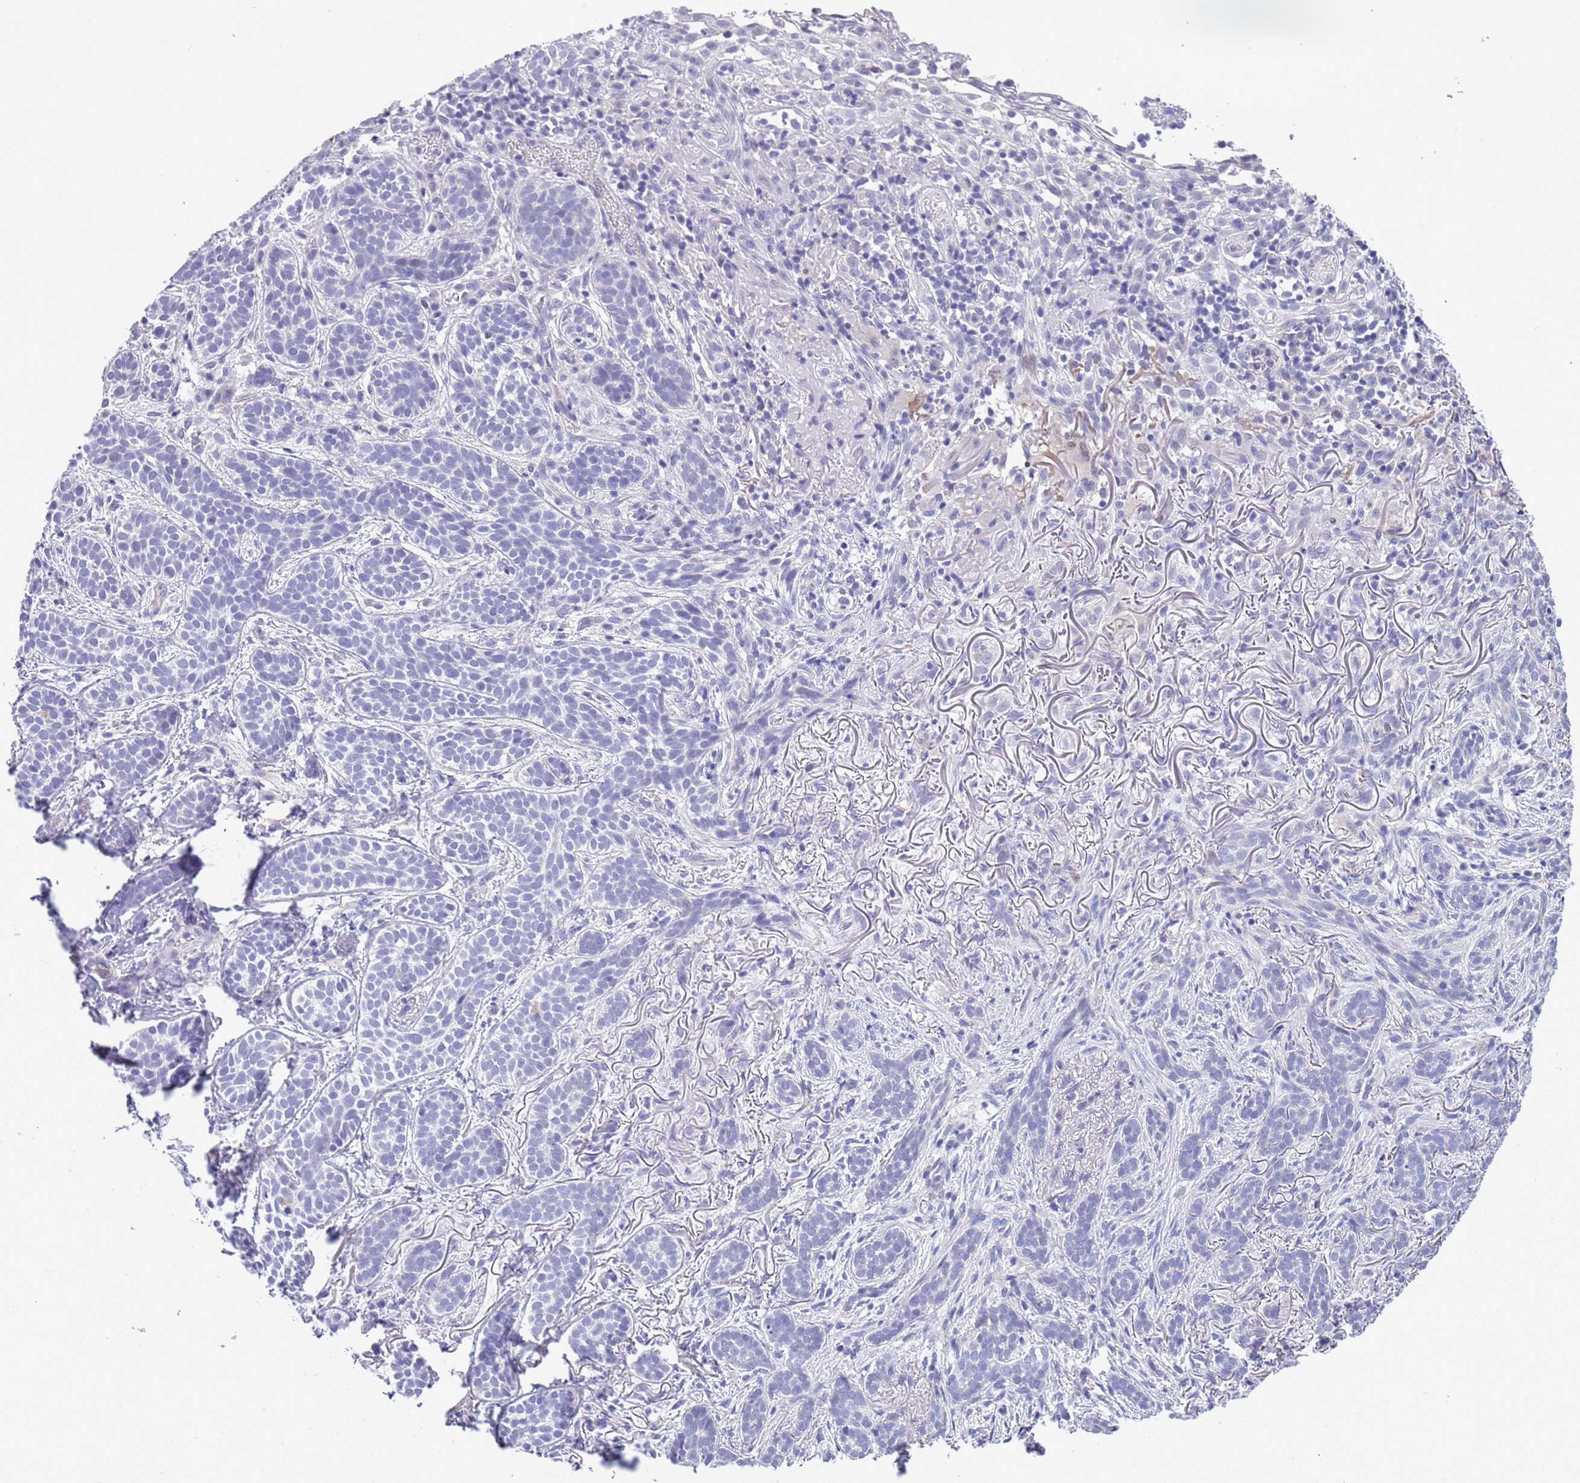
{"staining": {"intensity": "negative", "quantity": "none", "location": "none"}, "tissue": "skin cancer", "cell_type": "Tumor cells", "image_type": "cancer", "snomed": [{"axis": "morphology", "description": "Basal cell carcinoma"}, {"axis": "topography", "description": "Skin"}], "caption": "Basal cell carcinoma (skin) stained for a protein using immunohistochemistry reveals no positivity tumor cells.", "gene": "BRMS1L", "patient": {"sex": "male", "age": 71}}